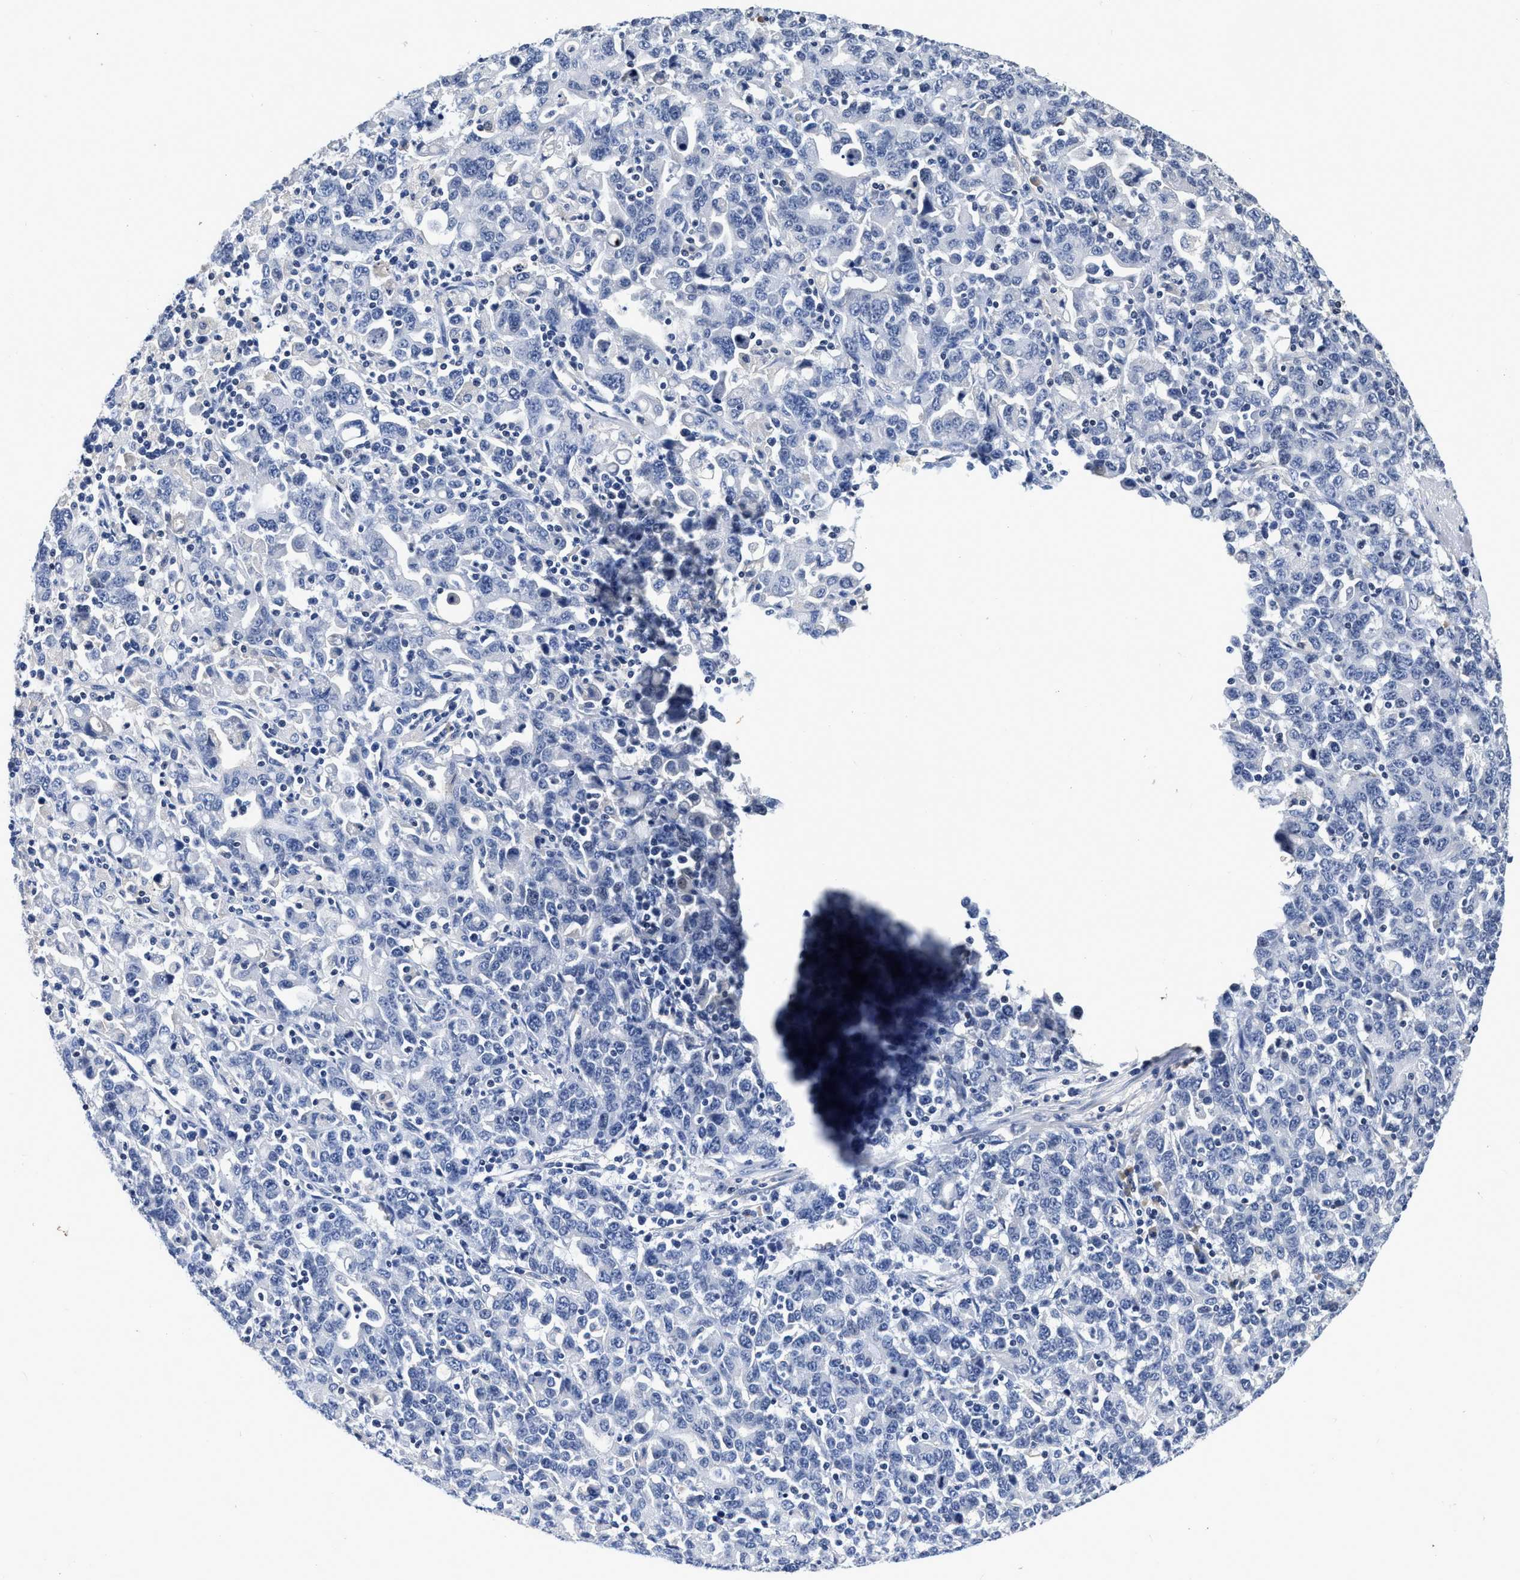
{"staining": {"intensity": "negative", "quantity": "none", "location": "none"}, "tissue": "stomach cancer", "cell_type": "Tumor cells", "image_type": "cancer", "snomed": [{"axis": "morphology", "description": "Adenocarcinoma, NOS"}, {"axis": "topography", "description": "Stomach, upper"}], "caption": "Immunohistochemistry (IHC) photomicrograph of adenocarcinoma (stomach) stained for a protein (brown), which displays no positivity in tumor cells.", "gene": "FBLN2", "patient": {"sex": "male", "age": 69}}